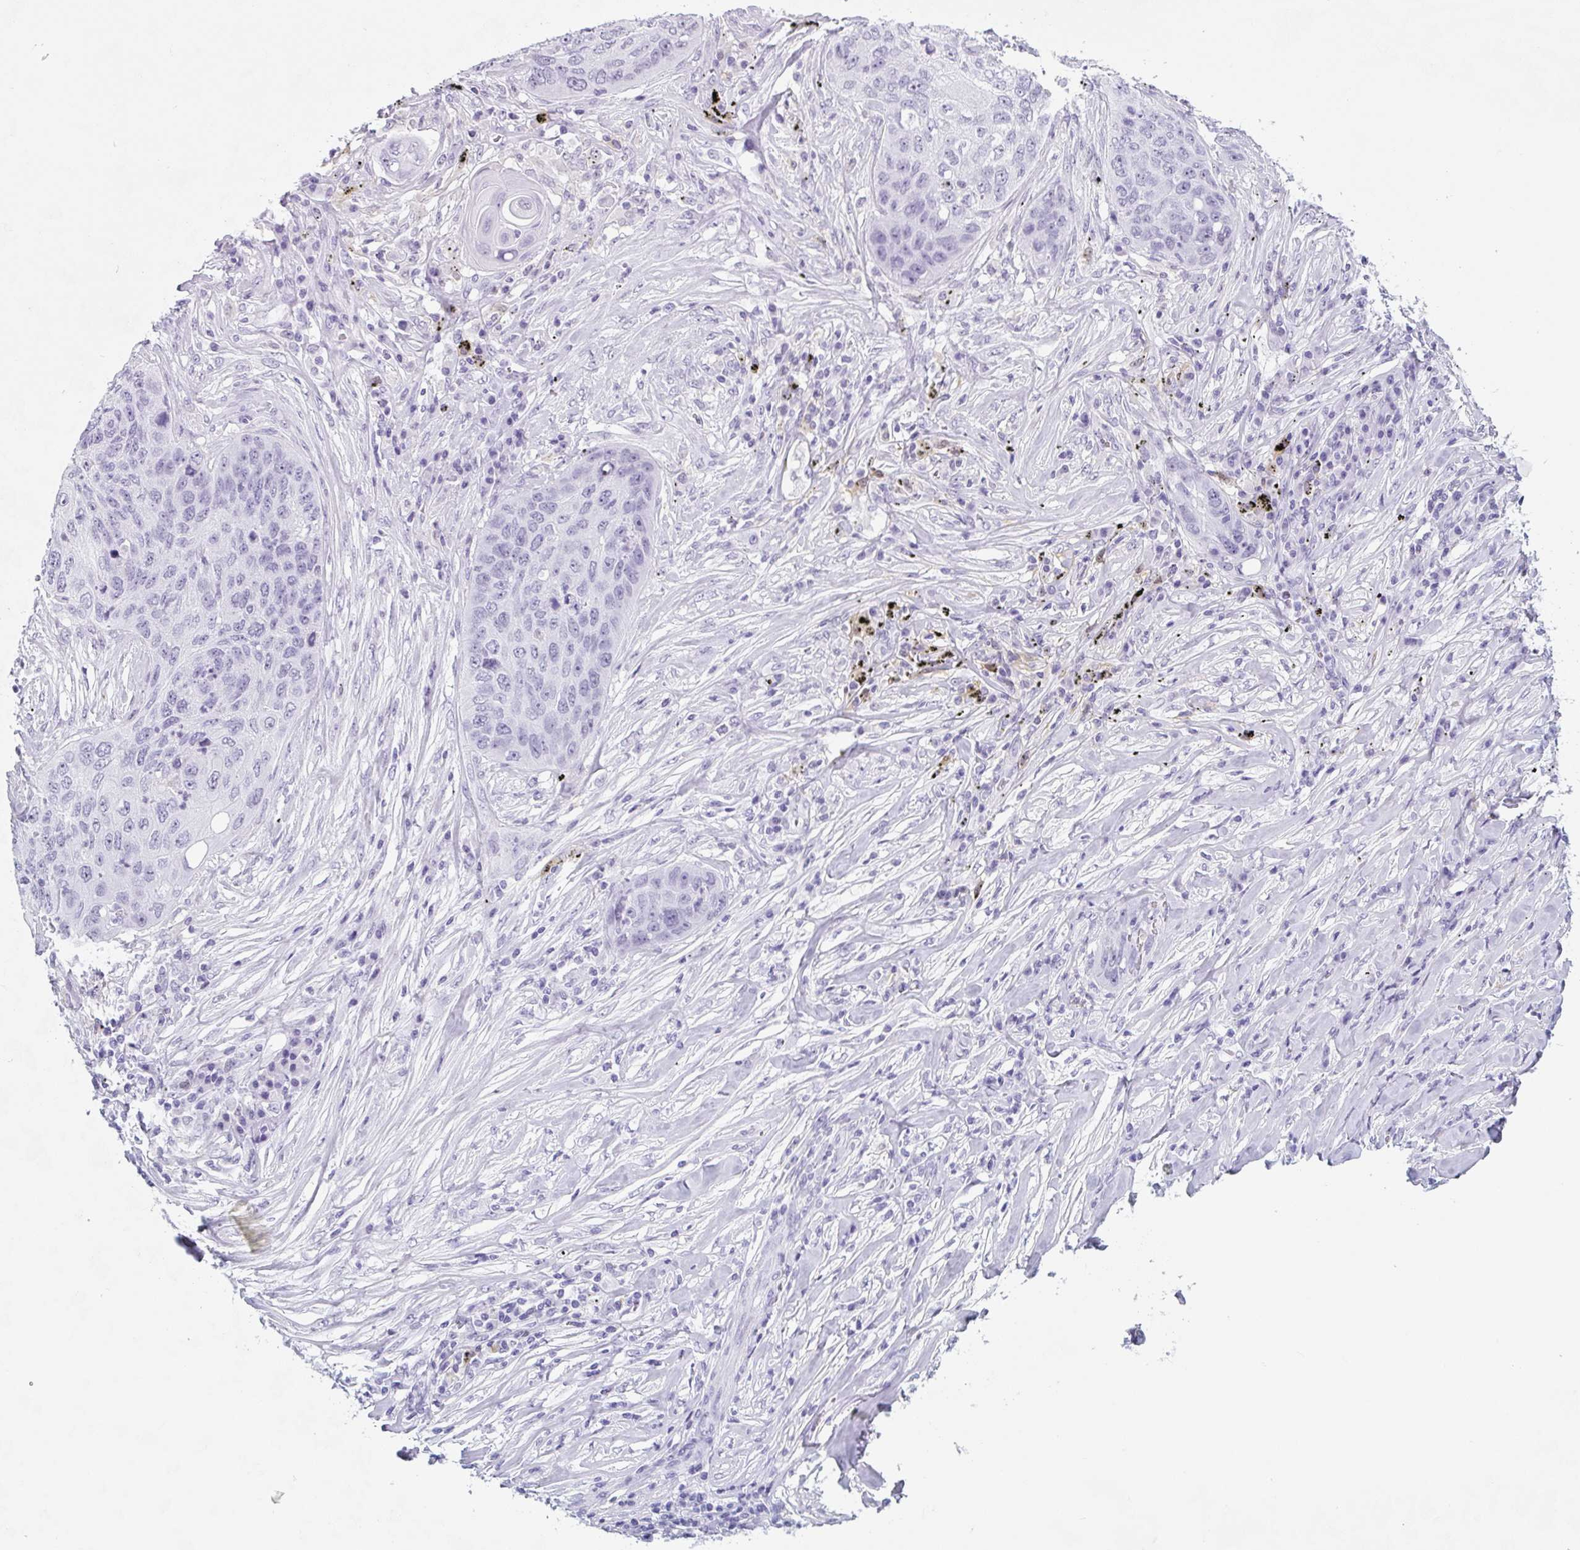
{"staining": {"intensity": "negative", "quantity": "none", "location": "none"}, "tissue": "lung cancer", "cell_type": "Tumor cells", "image_type": "cancer", "snomed": [{"axis": "morphology", "description": "Squamous cell carcinoma, NOS"}, {"axis": "topography", "description": "Lung"}], "caption": "An IHC histopathology image of lung squamous cell carcinoma is shown. There is no staining in tumor cells of lung squamous cell carcinoma.", "gene": "TNFRSF8", "patient": {"sex": "female", "age": 63}}